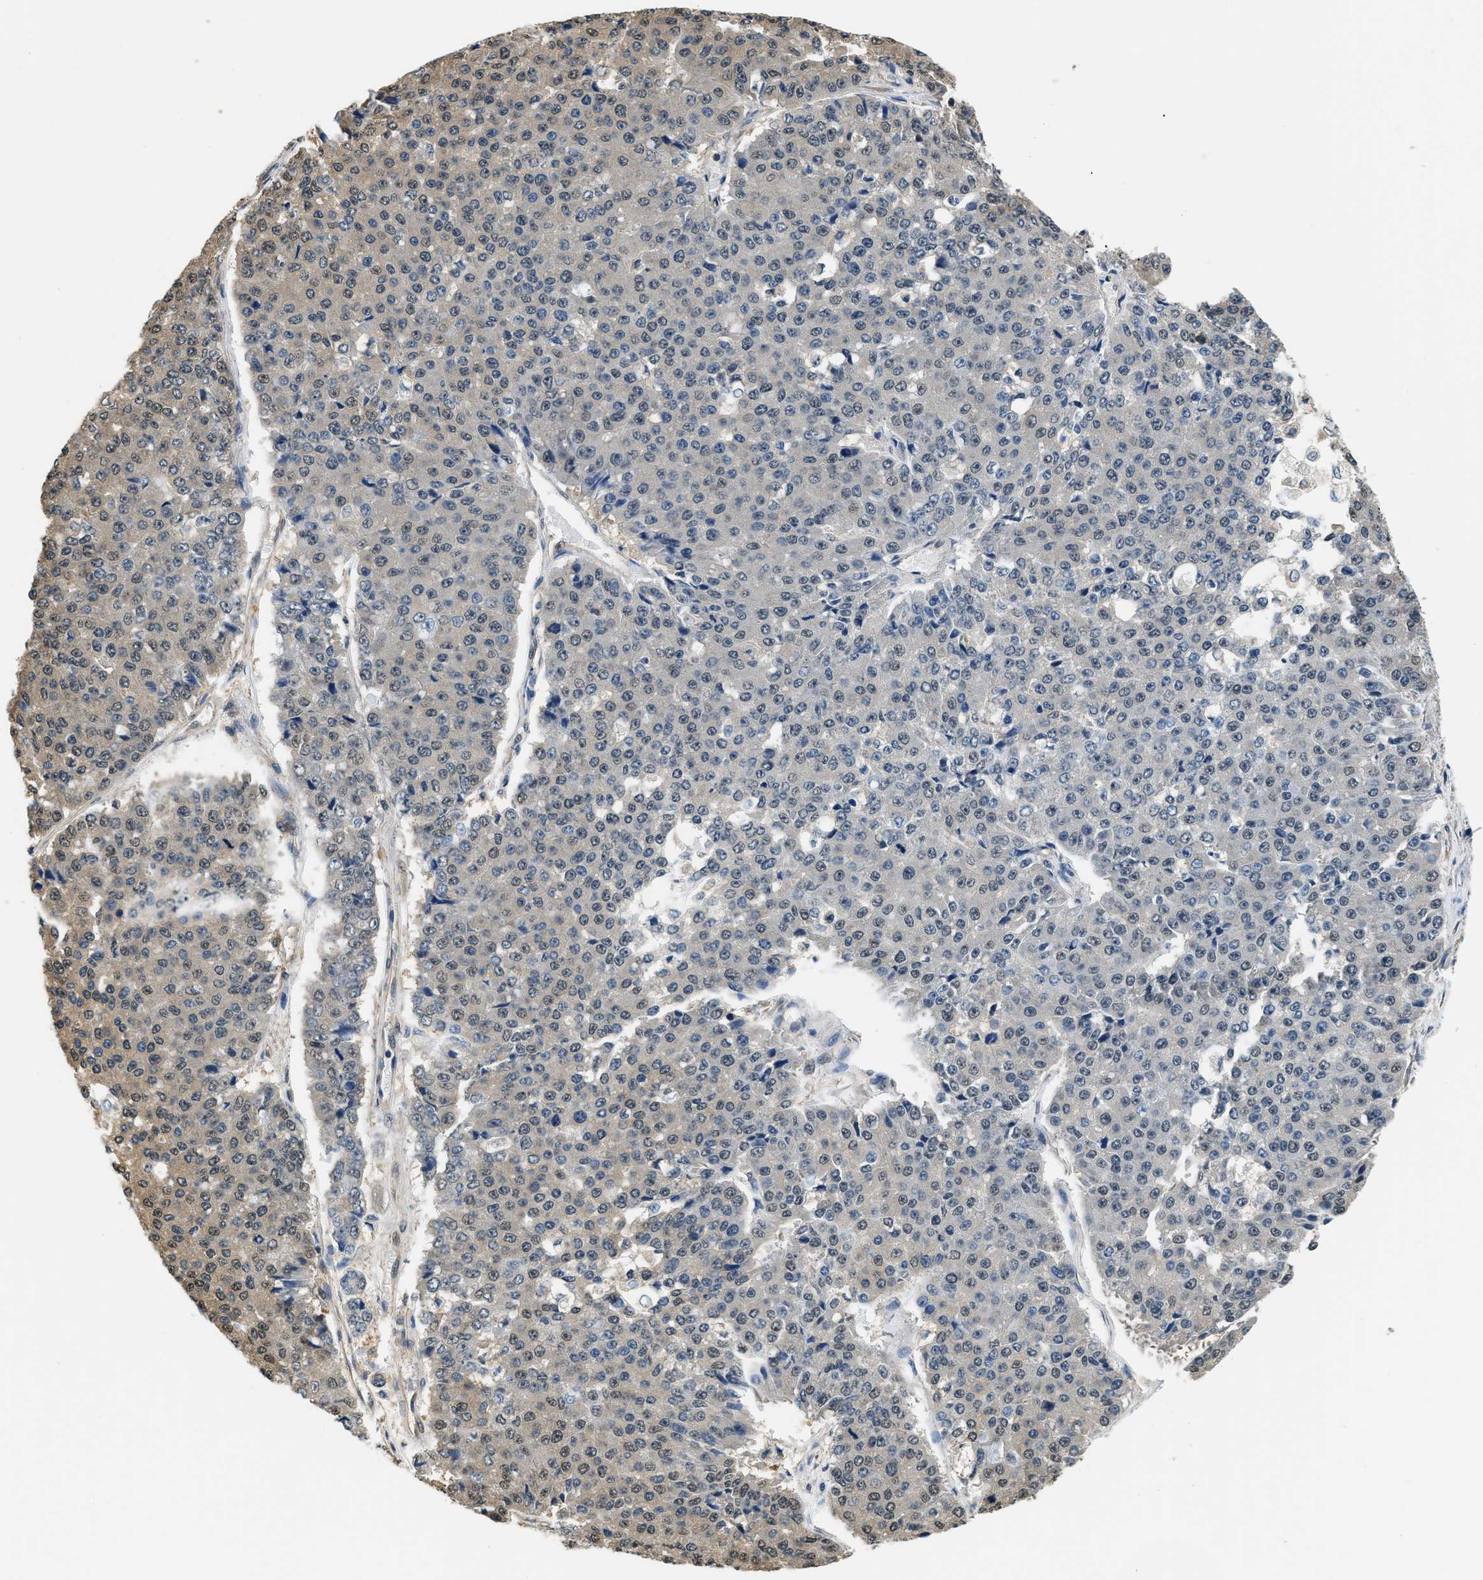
{"staining": {"intensity": "negative", "quantity": "none", "location": "none"}, "tissue": "pancreatic cancer", "cell_type": "Tumor cells", "image_type": "cancer", "snomed": [{"axis": "morphology", "description": "Adenocarcinoma, NOS"}, {"axis": "topography", "description": "Pancreas"}], "caption": "Pancreatic cancer (adenocarcinoma) was stained to show a protein in brown. There is no significant expression in tumor cells. The staining is performed using DAB (3,3'-diaminobenzidine) brown chromogen with nuclei counter-stained in using hematoxylin.", "gene": "BCL7C", "patient": {"sex": "male", "age": 50}}